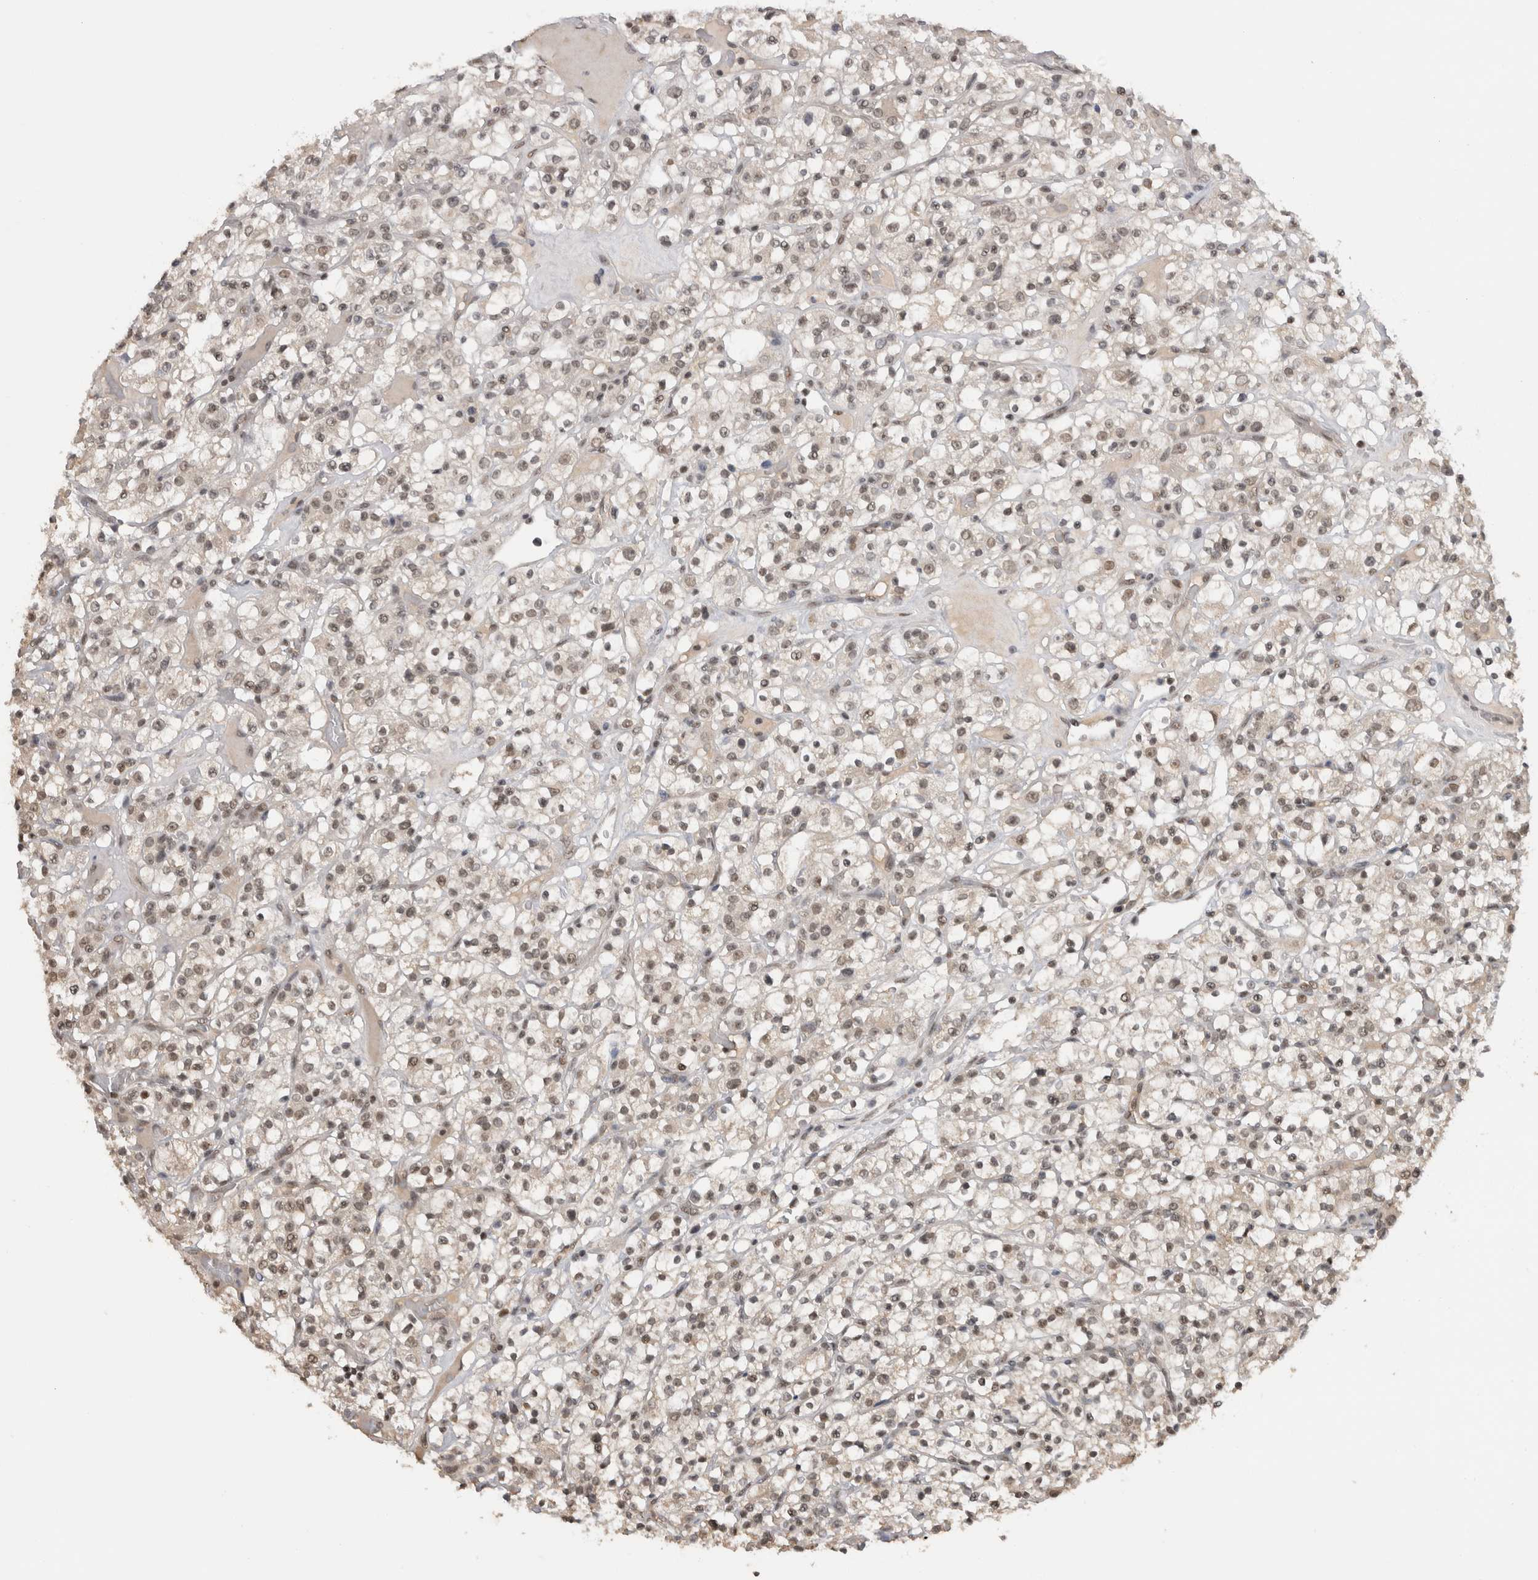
{"staining": {"intensity": "weak", "quantity": "25%-75%", "location": "cytoplasmic/membranous"}, "tissue": "renal cancer", "cell_type": "Tumor cells", "image_type": "cancer", "snomed": [{"axis": "morphology", "description": "Normal tissue, NOS"}, {"axis": "morphology", "description": "Adenocarcinoma, NOS"}, {"axis": "topography", "description": "Kidney"}], "caption": "The image exhibits immunohistochemical staining of renal cancer. There is weak cytoplasmic/membranous positivity is appreciated in about 25%-75% of tumor cells.", "gene": "DAXX", "patient": {"sex": "female", "age": 72}}